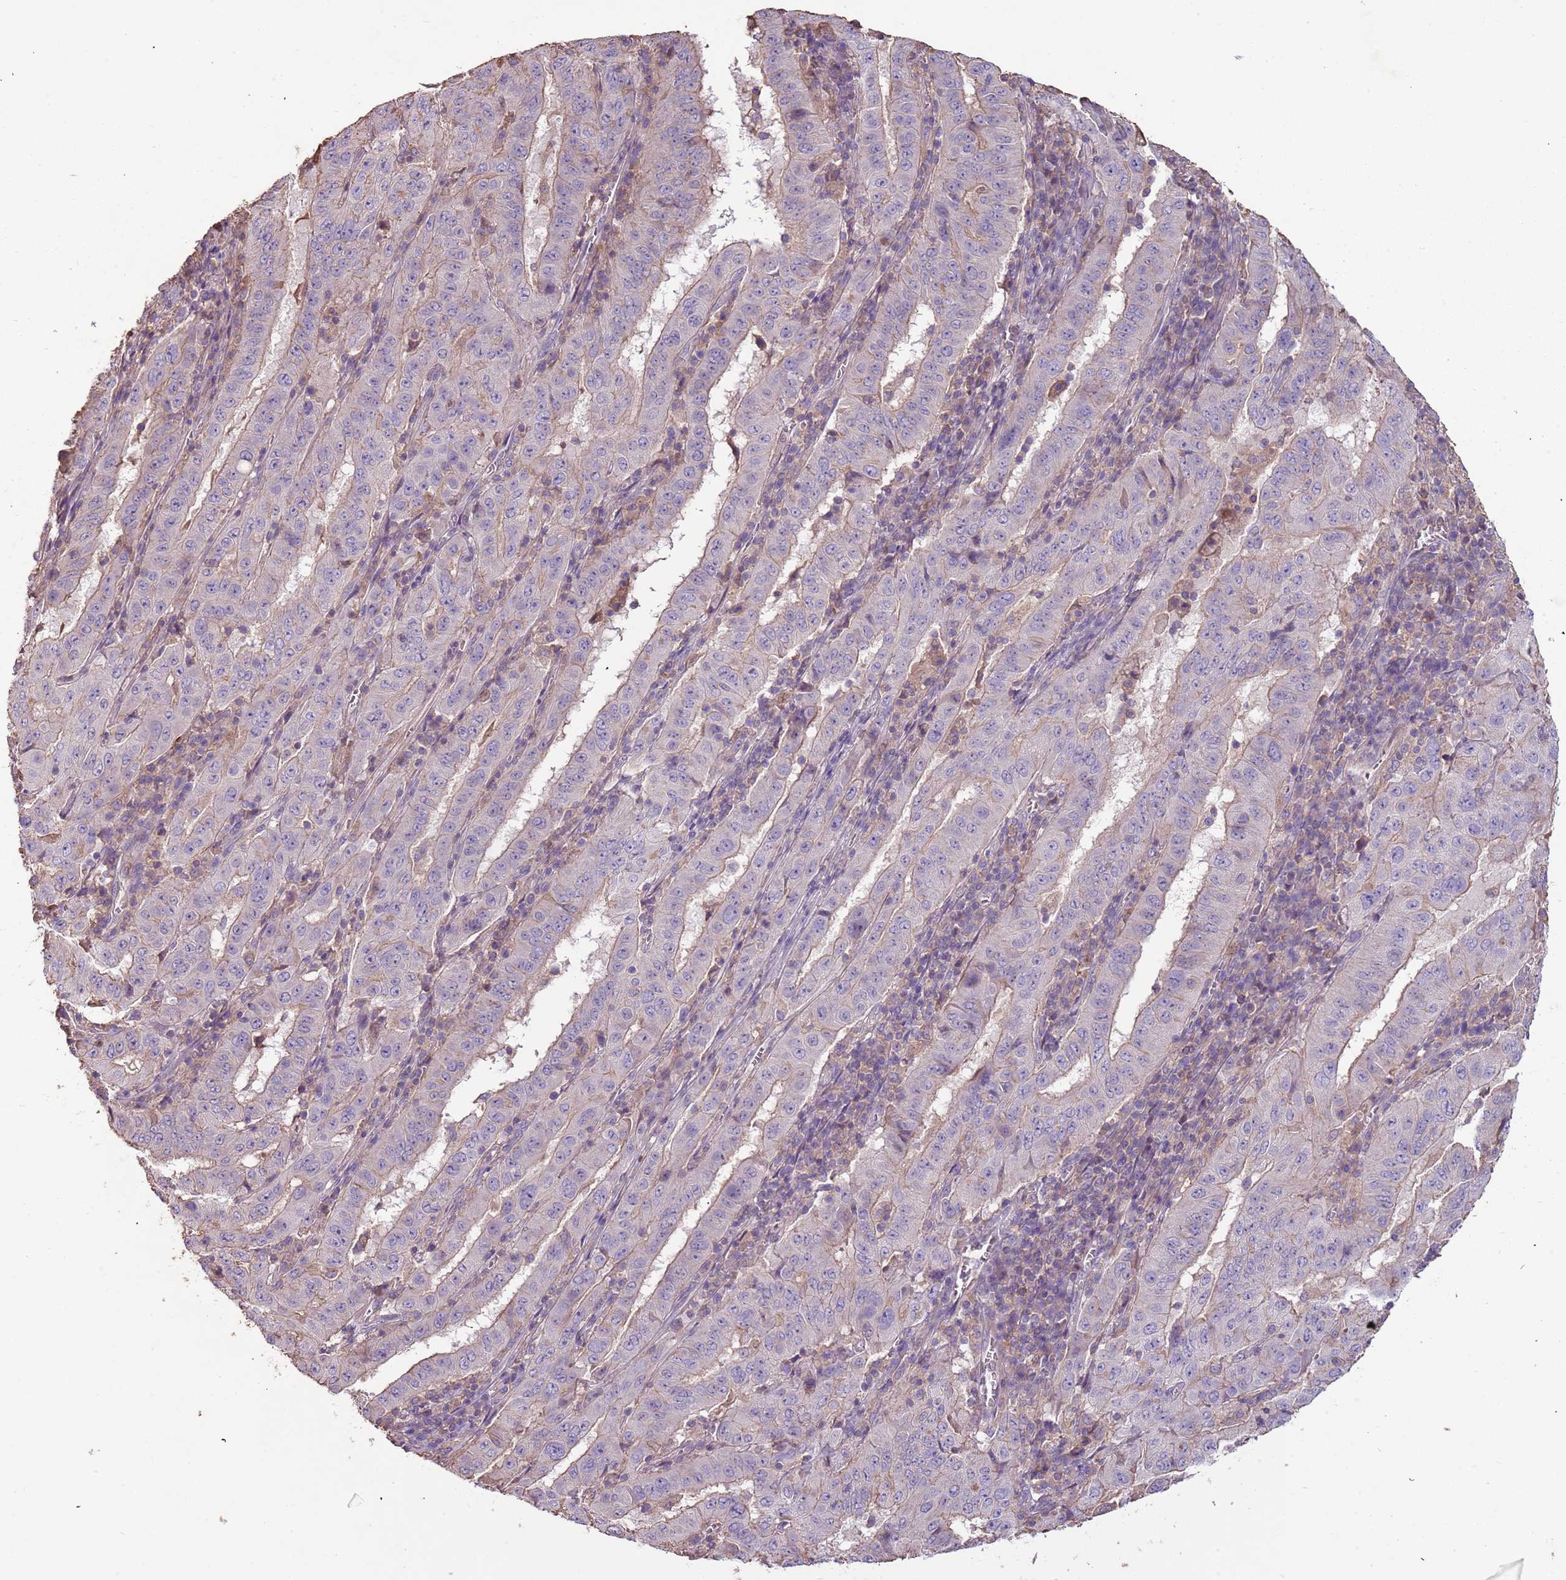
{"staining": {"intensity": "weak", "quantity": "25%-75%", "location": "cytoplasmic/membranous"}, "tissue": "pancreatic cancer", "cell_type": "Tumor cells", "image_type": "cancer", "snomed": [{"axis": "morphology", "description": "Adenocarcinoma, NOS"}, {"axis": "topography", "description": "Pancreas"}], "caption": "A low amount of weak cytoplasmic/membranous expression is seen in approximately 25%-75% of tumor cells in pancreatic cancer (adenocarcinoma) tissue. (brown staining indicates protein expression, while blue staining denotes nuclei).", "gene": "FECH", "patient": {"sex": "male", "age": 63}}